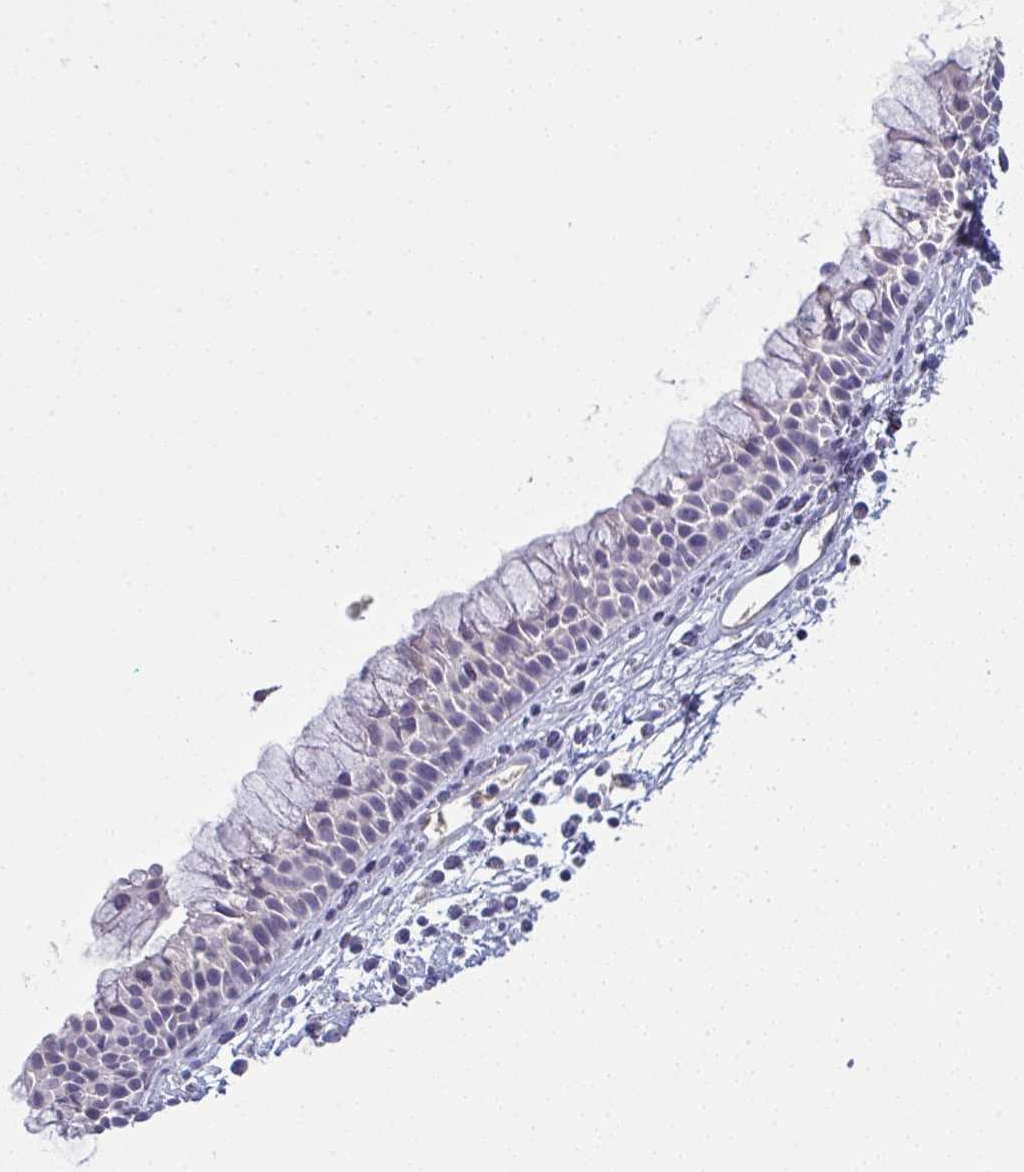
{"staining": {"intensity": "negative", "quantity": "none", "location": "none"}, "tissue": "nasopharynx", "cell_type": "Respiratory epithelial cells", "image_type": "normal", "snomed": [{"axis": "morphology", "description": "Normal tissue, NOS"}, {"axis": "topography", "description": "Nasopharynx"}], "caption": "An IHC micrograph of normal nasopharynx is shown. There is no staining in respiratory epithelial cells of nasopharynx.", "gene": "ADAM21", "patient": {"sex": "male", "age": 56}}